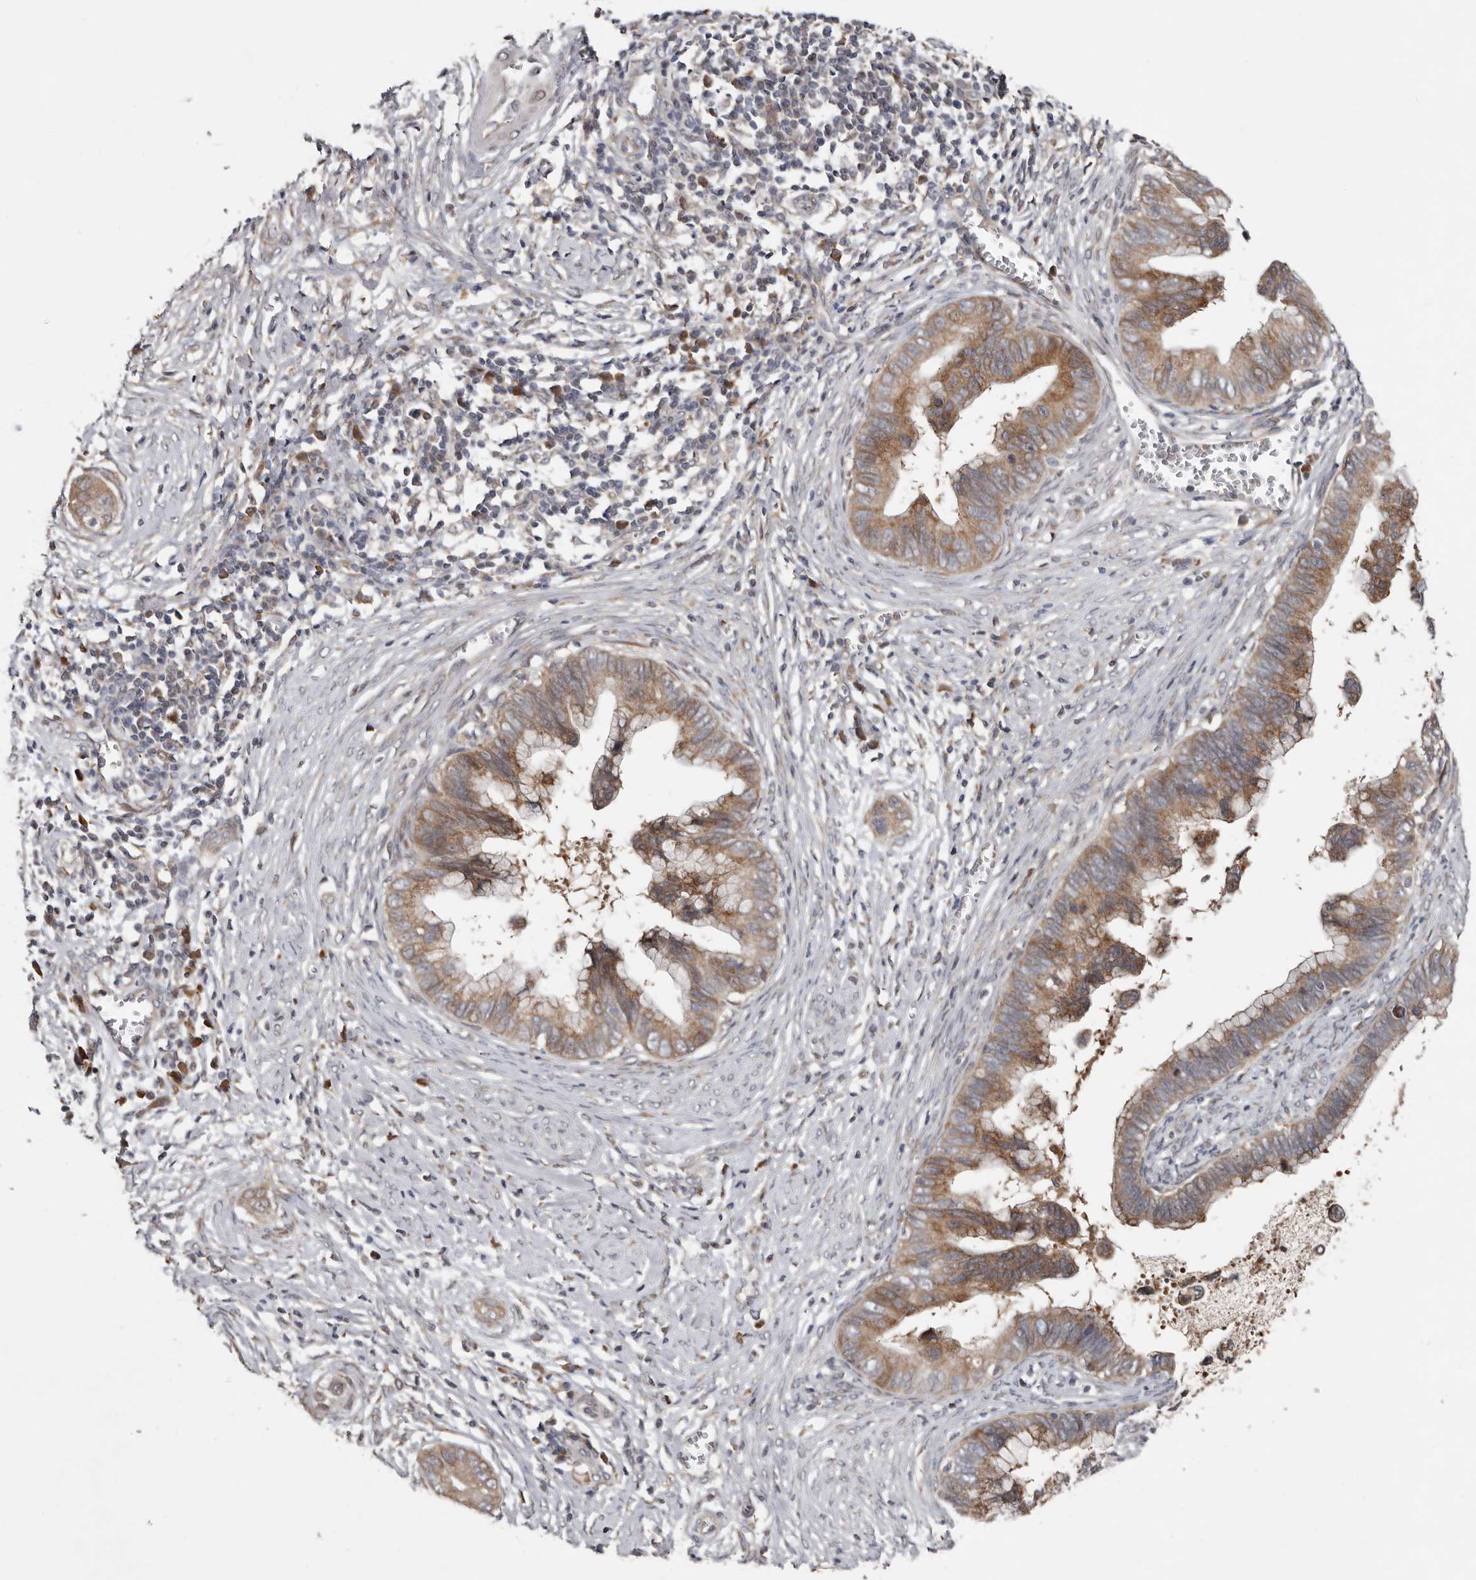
{"staining": {"intensity": "moderate", "quantity": ">75%", "location": "cytoplasmic/membranous"}, "tissue": "cervical cancer", "cell_type": "Tumor cells", "image_type": "cancer", "snomed": [{"axis": "morphology", "description": "Adenocarcinoma, NOS"}, {"axis": "topography", "description": "Cervix"}], "caption": "The photomicrograph displays a brown stain indicating the presence of a protein in the cytoplasmic/membranous of tumor cells in cervical adenocarcinoma.", "gene": "CHML", "patient": {"sex": "female", "age": 44}}